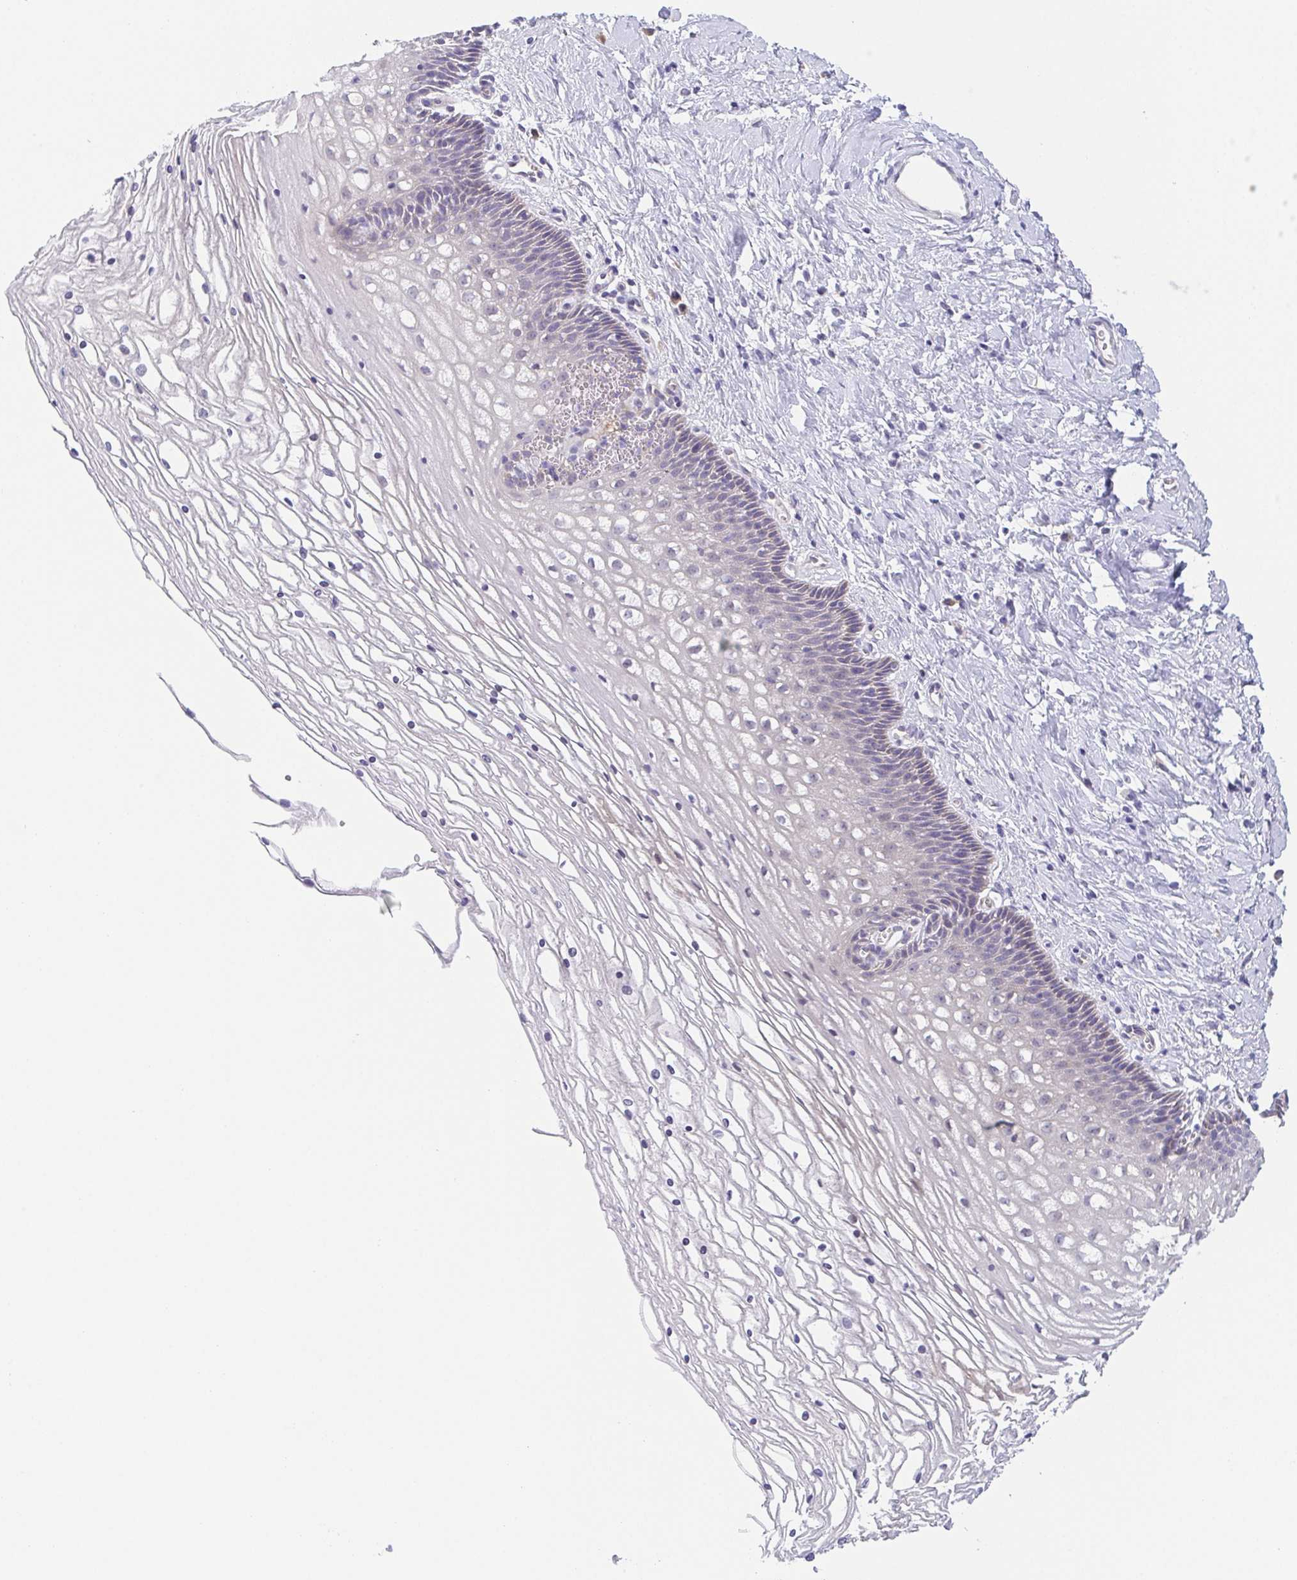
{"staining": {"intensity": "negative", "quantity": "none", "location": "none"}, "tissue": "cervix", "cell_type": "Glandular cells", "image_type": "normal", "snomed": [{"axis": "morphology", "description": "Normal tissue, NOS"}, {"axis": "topography", "description": "Cervix"}], "caption": "Cervix was stained to show a protein in brown. There is no significant staining in glandular cells. The staining is performed using DAB brown chromogen with nuclei counter-stained in using hematoxylin.", "gene": "BCL2L1", "patient": {"sex": "female", "age": 36}}